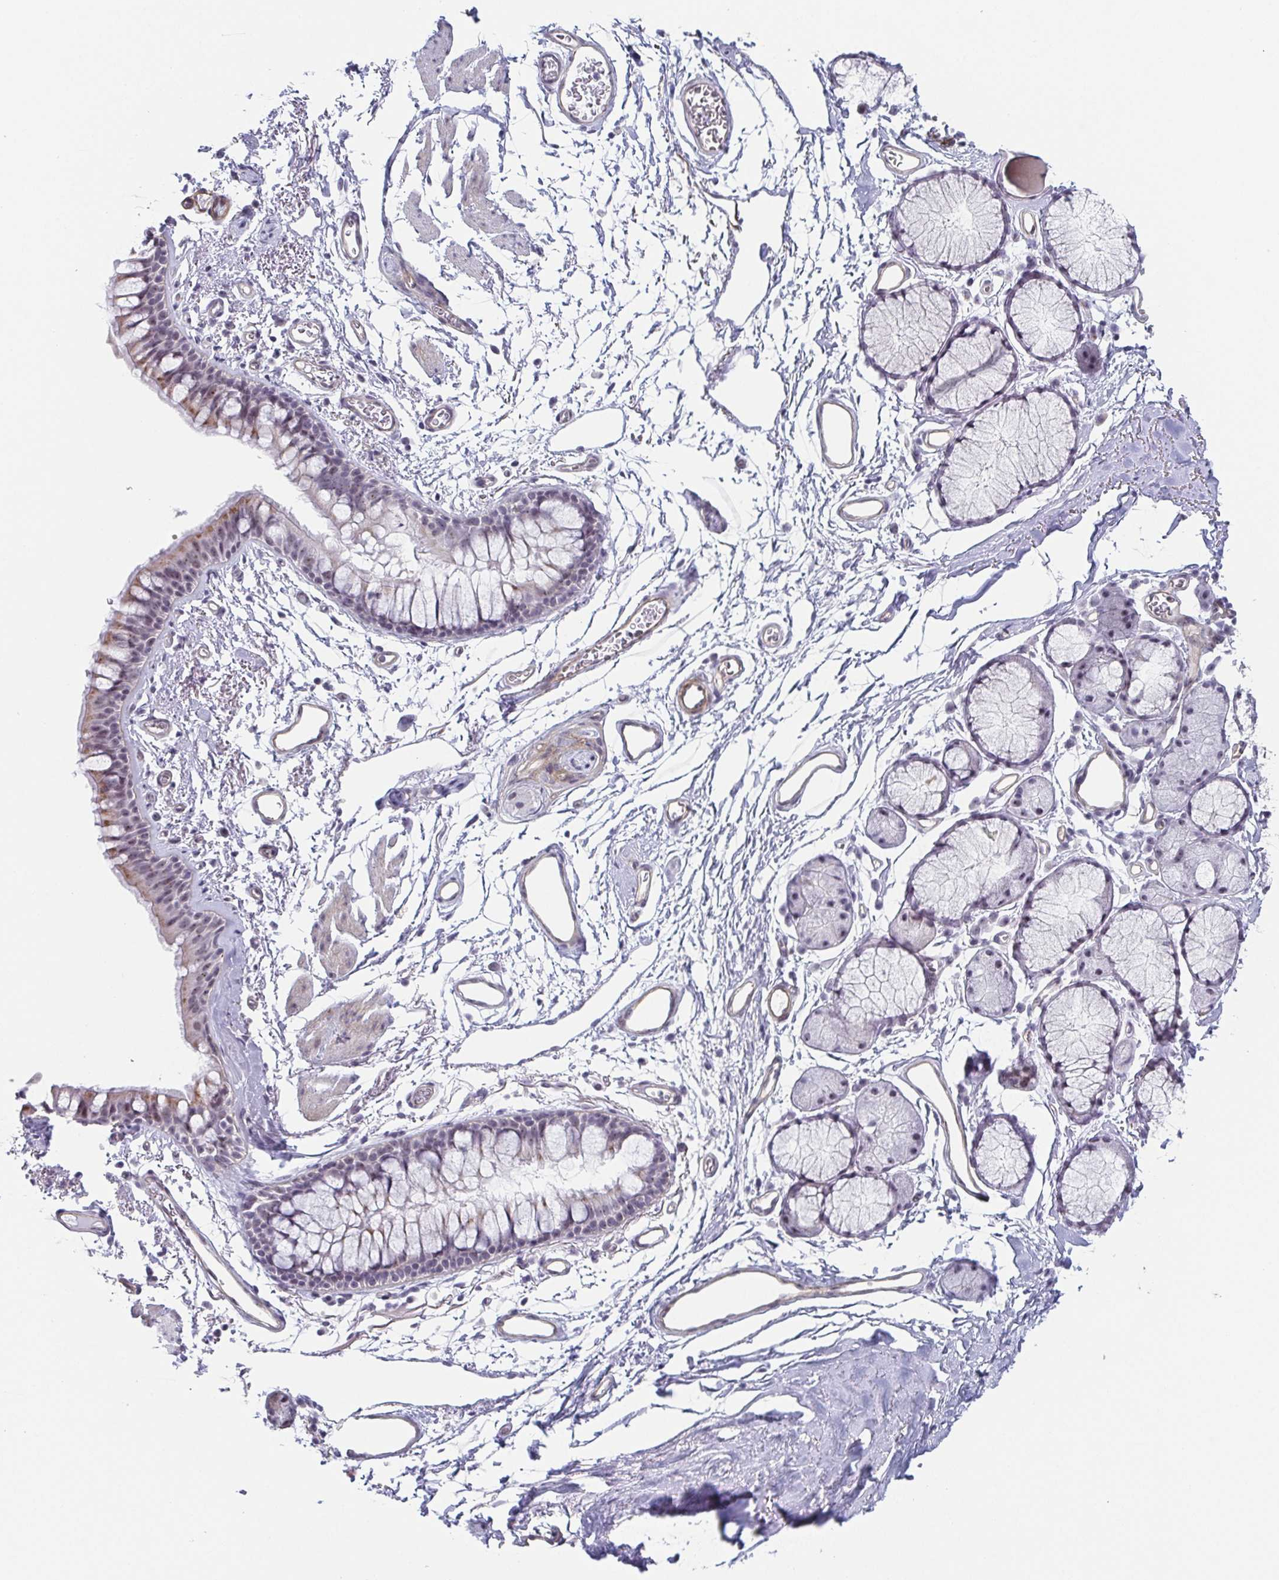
{"staining": {"intensity": "moderate", "quantity": "25%-75%", "location": "cytoplasmic/membranous,nuclear"}, "tissue": "bronchus", "cell_type": "Respiratory epithelial cells", "image_type": "normal", "snomed": [{"axis": "morphology", "description": "Normal tissue, NOS"}, {"axis": "topography", "description": "Cartilage tissue"}, {"axis": "topography", "description": "Bronchus"}], "caption": "Protein staining displays moderate cytoplasmic/membranous,nuclear expression in about 25%-75% of respiratory epithelial cells in benign bronchus. (IHC, brightfield microscopy, high magnification).", "gene": "EXOSC7", "patient": {"sex": "female", "age": 79}}